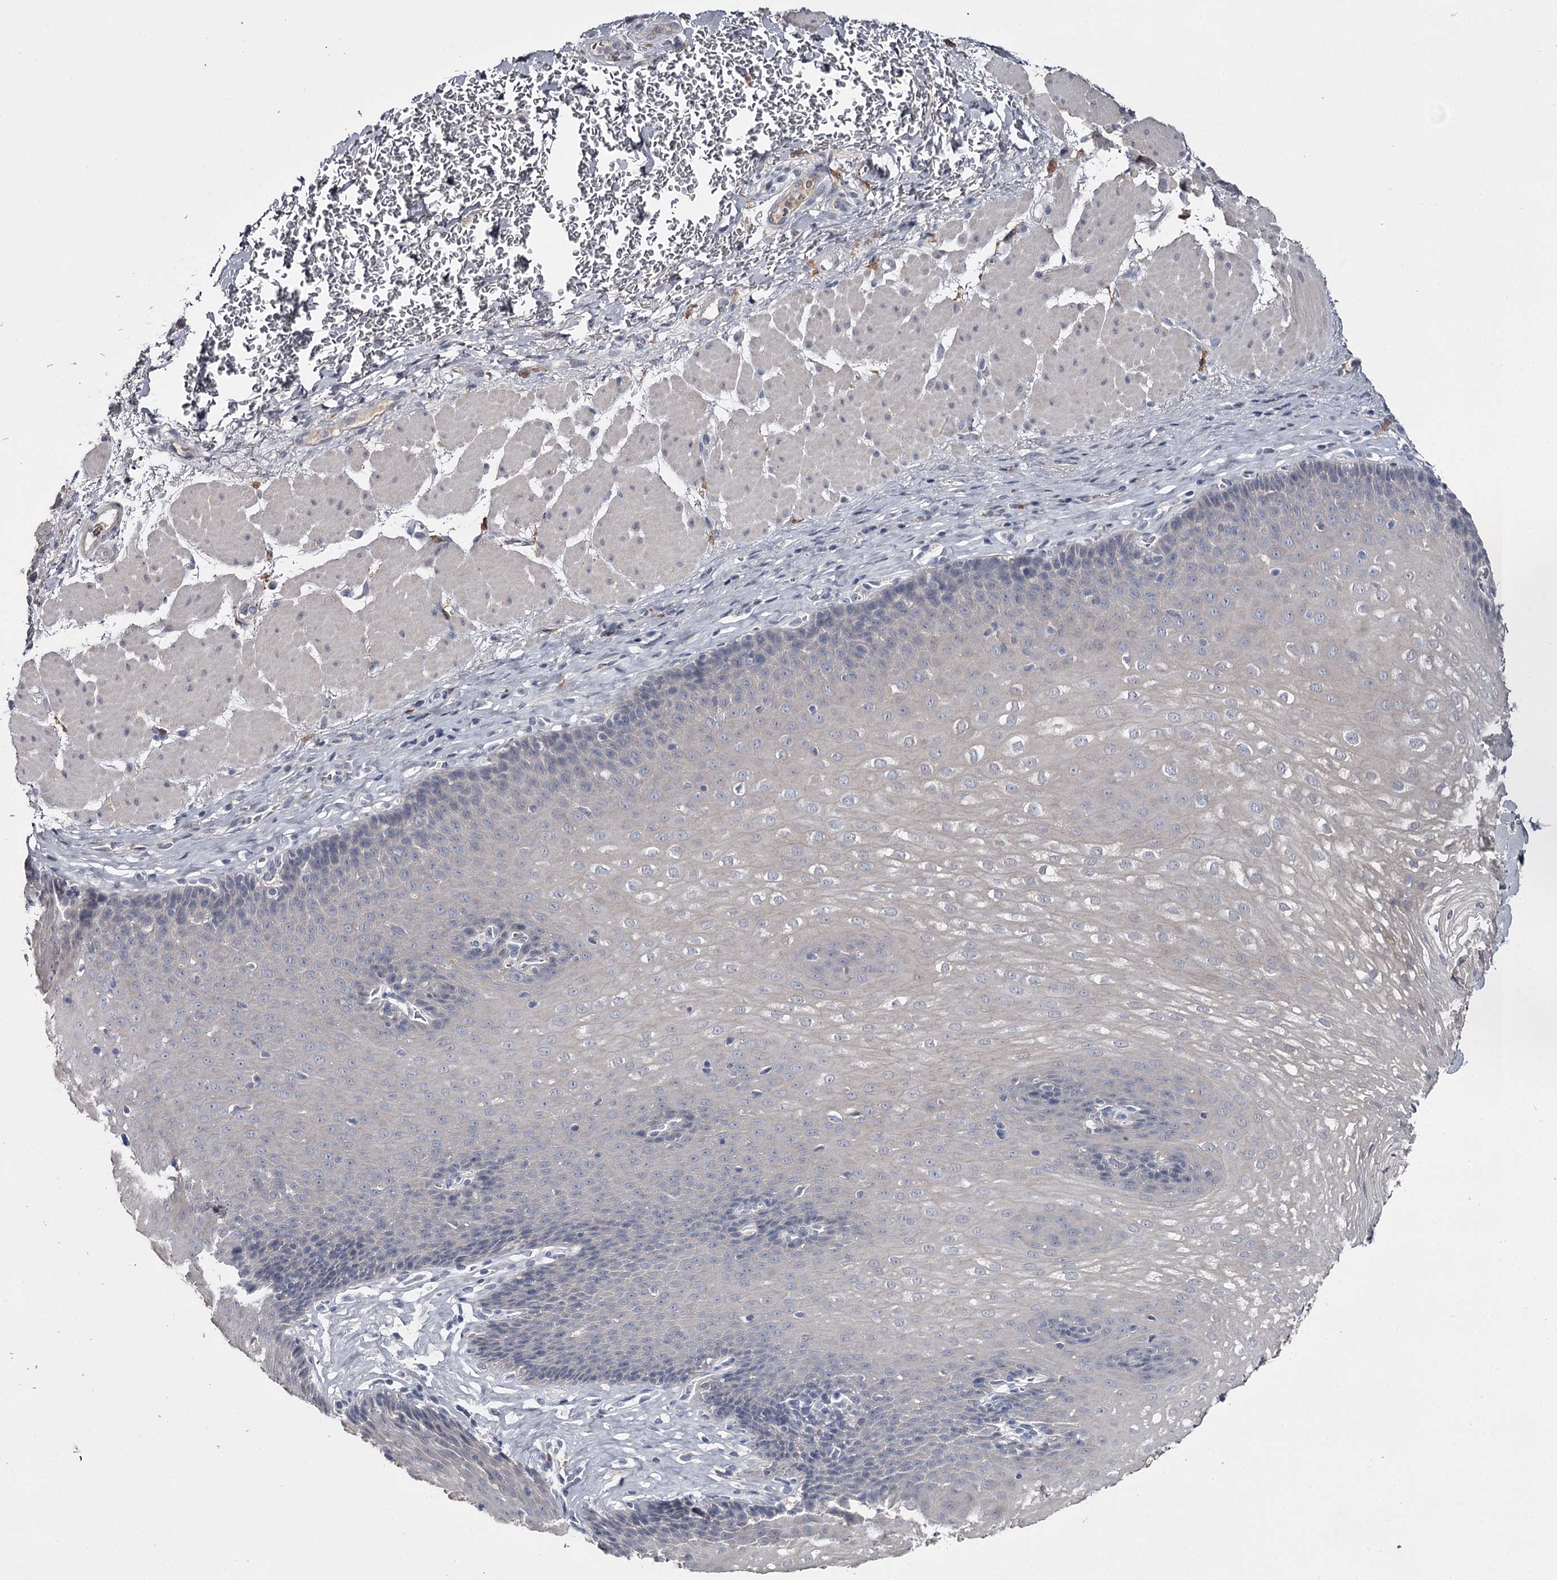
{"staining": {"intensity": "negative", "quantity": "none", "location": "none"}, "tissue": "esophagus", "cell_type": "Squamous epithelial cells", "image_type": "normal", "snomed": [{"axis": "morphology", "description": "Normal tissue, NOS"}, {"axis": "topography", "description": "Esophagus"}], "caption": "This is an immunohistochemistry histopathology image of unremarkable esophagus. There is no positivity in squamous epithelial cells.", "gene": "FDXACB1", "patient": {"sex": "female", "age": 66}}